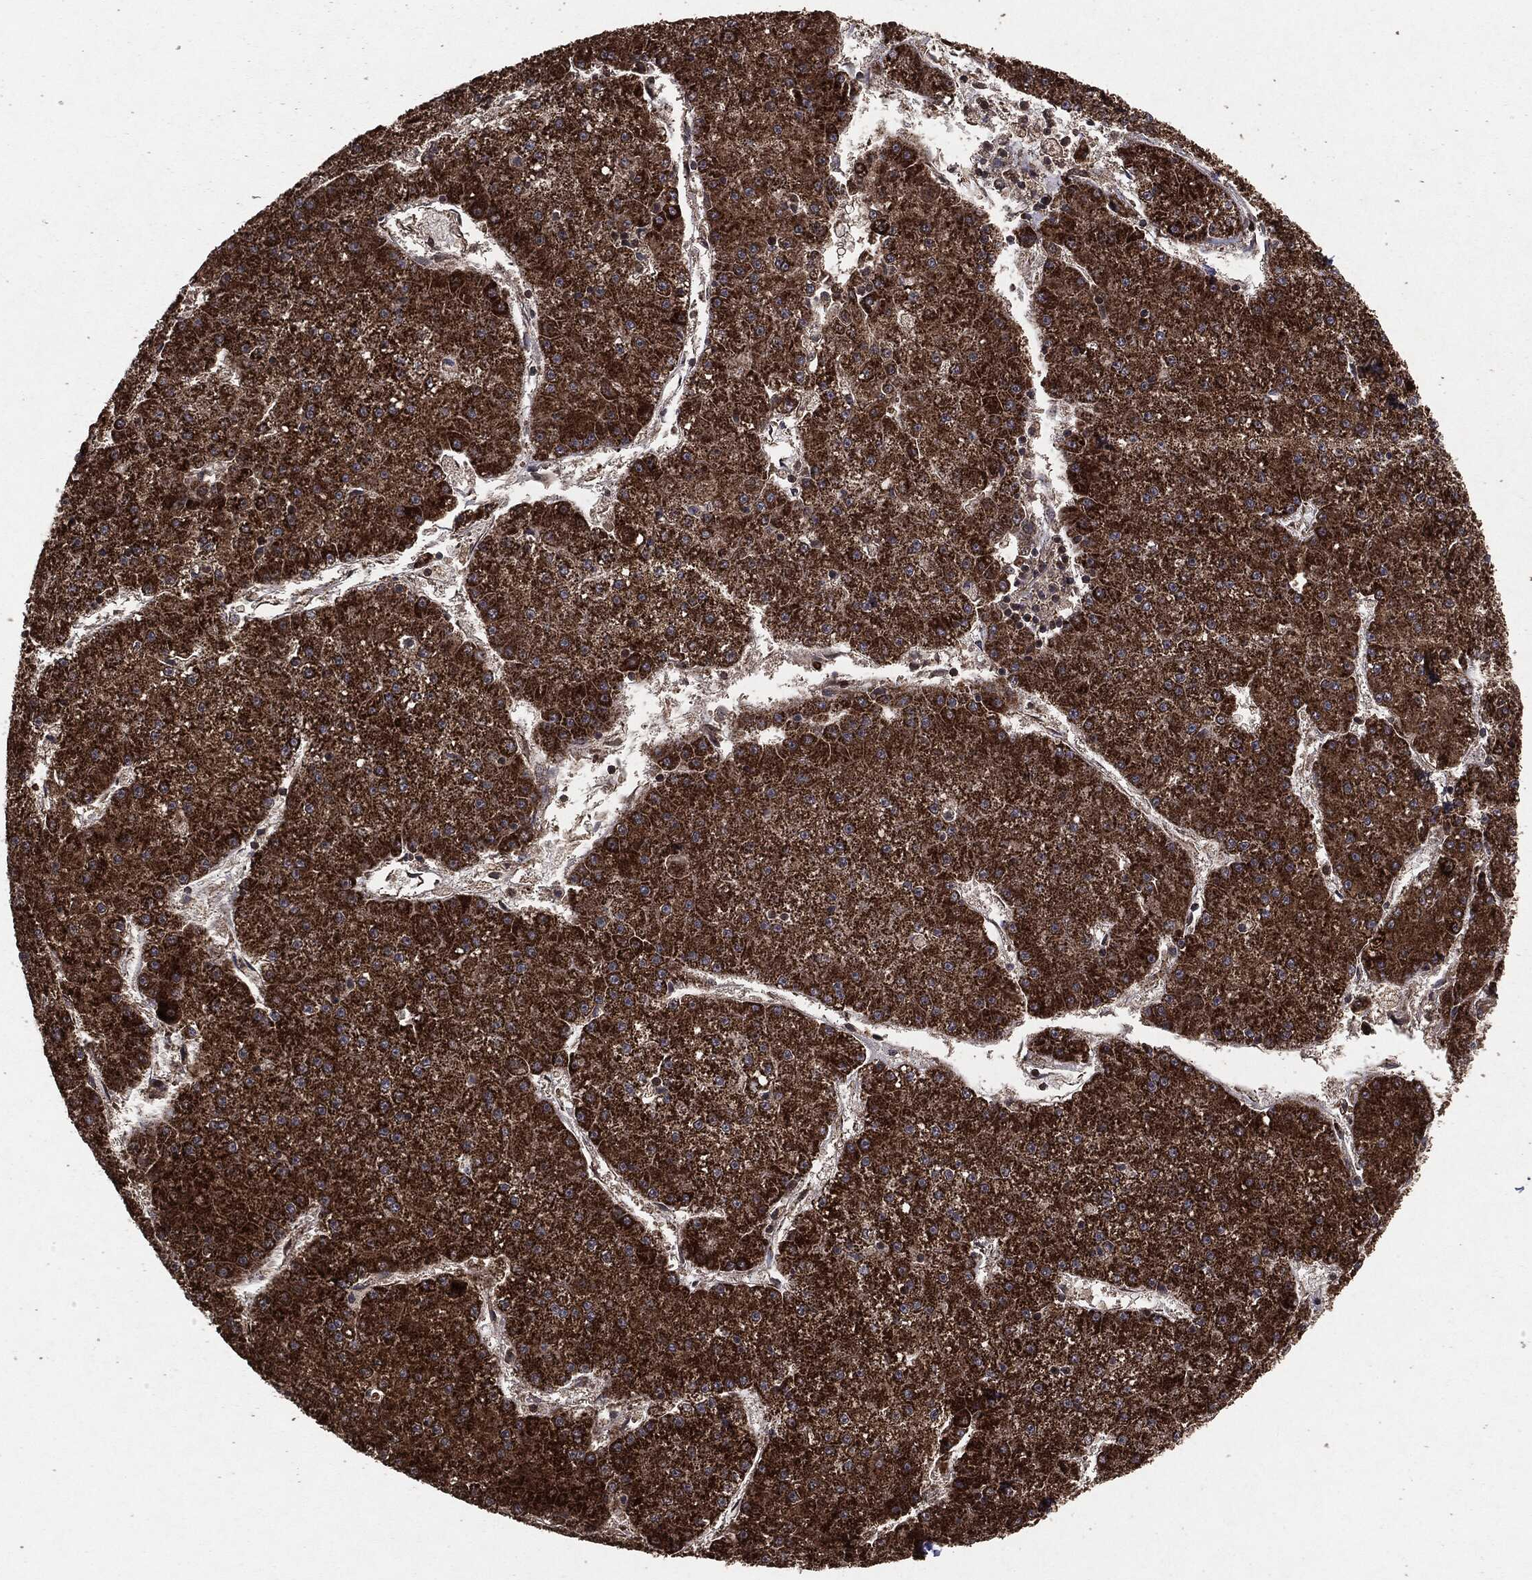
{"staining": {"intensity": "strong", "quantity": ">75%", "location": "cytoplasmic/membranous"}, "tissue": "liver cancer", "cell_type": "Tumor cells", "image_type": "cancer", "snomed": [{"axis": "morphology", "description": "Carcinoma, Hepatocellular, NOS"}, {"axis": "topography", "description": "Liver"}], "caption": "There is high levels of strong cytoplasmic/membranous expression in tumor cells of liver cancer (hepatocellular carcinoma), as demonstrated by immunohistochemical staining (brown color).", "gene": "MTOR", "patient": {"sex": "male", "age": 73}}